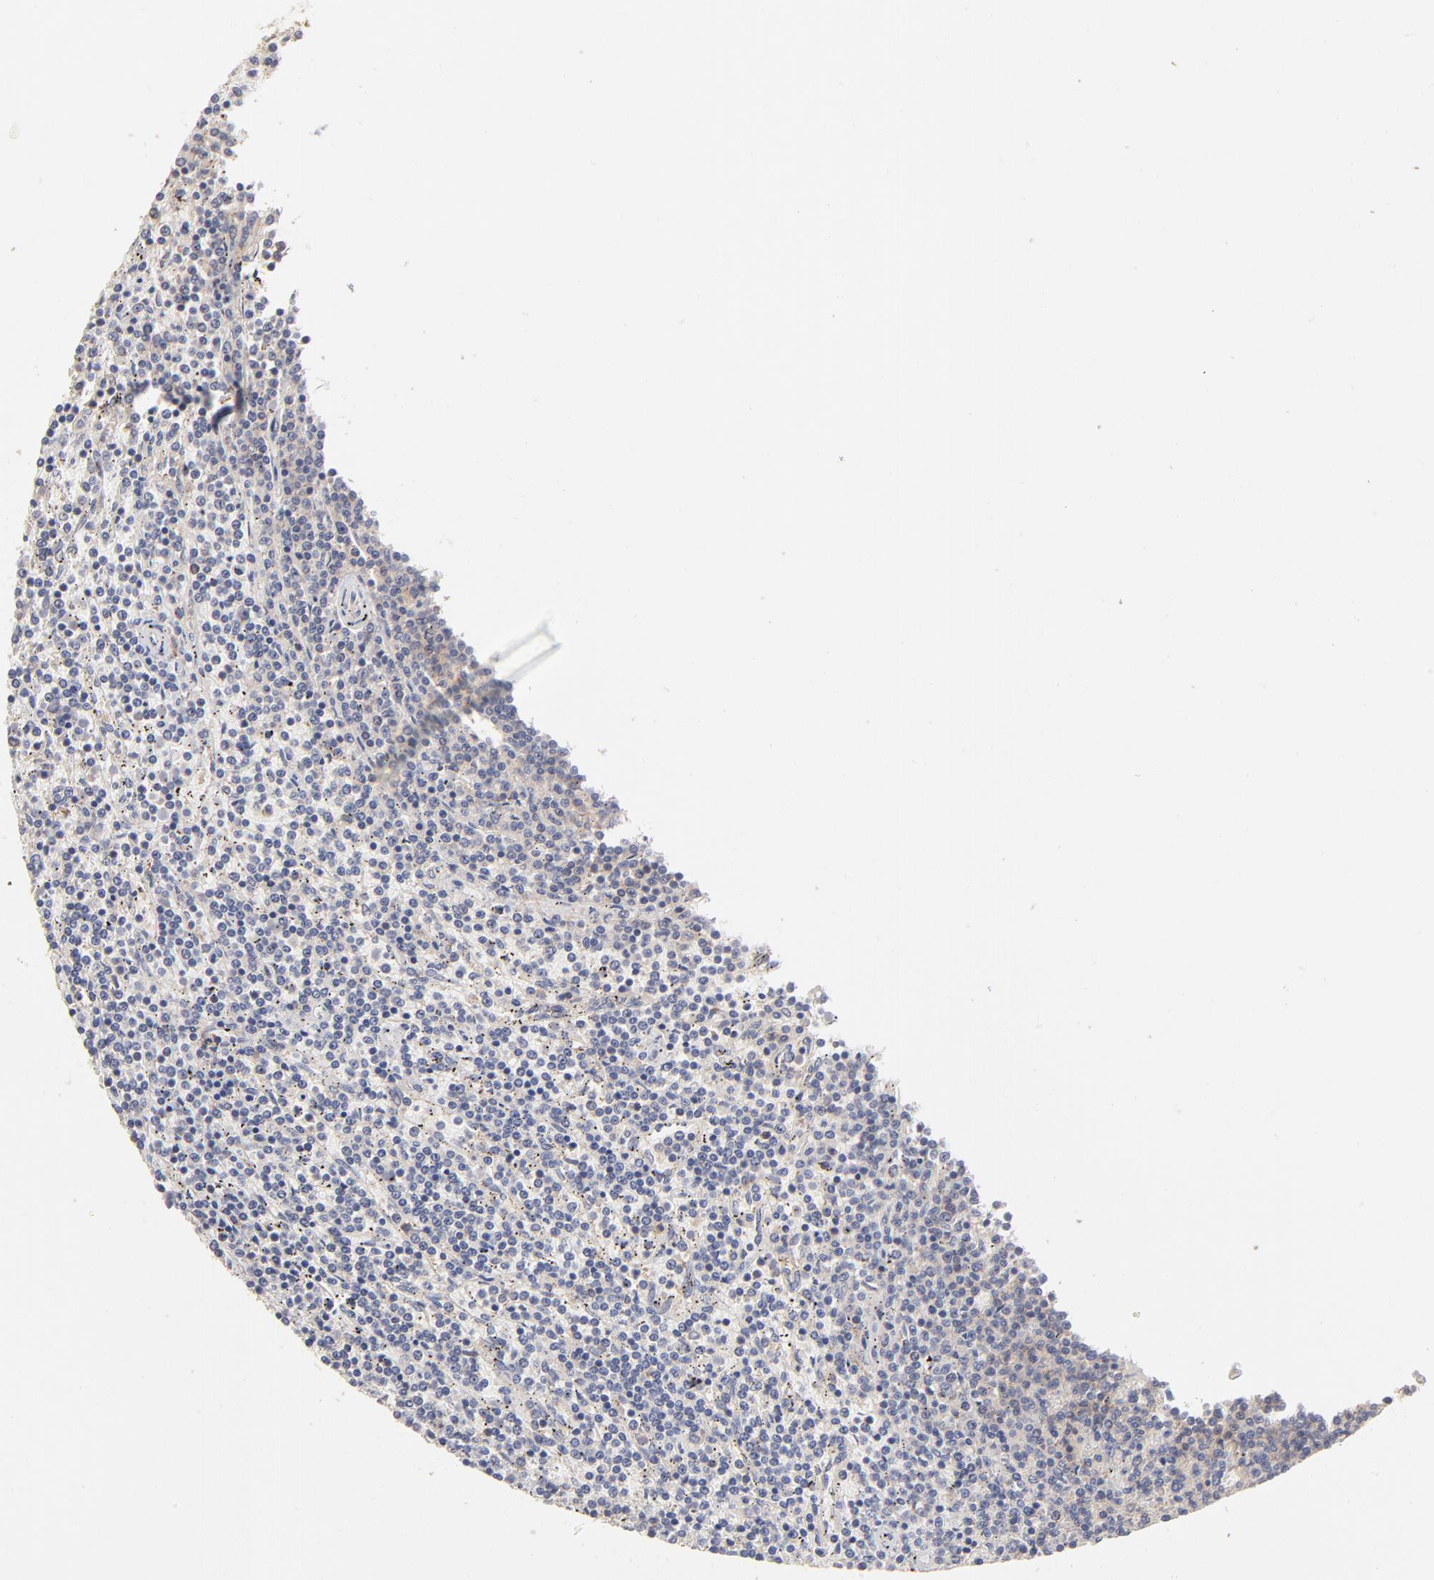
{"staining": {"intensity": "negative", "quantity": "none", "location": "none"}, "tissue": "lymphoma", "cell_type": "Tumor cells", "image_type": "cancer", "snomed": [{"axis": "morphology", "description": "Malignant lymphoma, non-Hodgkin's type, Low grade"}, {"axis": "topography", "description": "Spleen"}], "caption": "This is a photomicrograph of immunohistochemistry staining of lymphoma, which shows no expression in tumor cells.", "gene": "IVNS1ABP", "patient": {"sex": "female", "age": 50}}